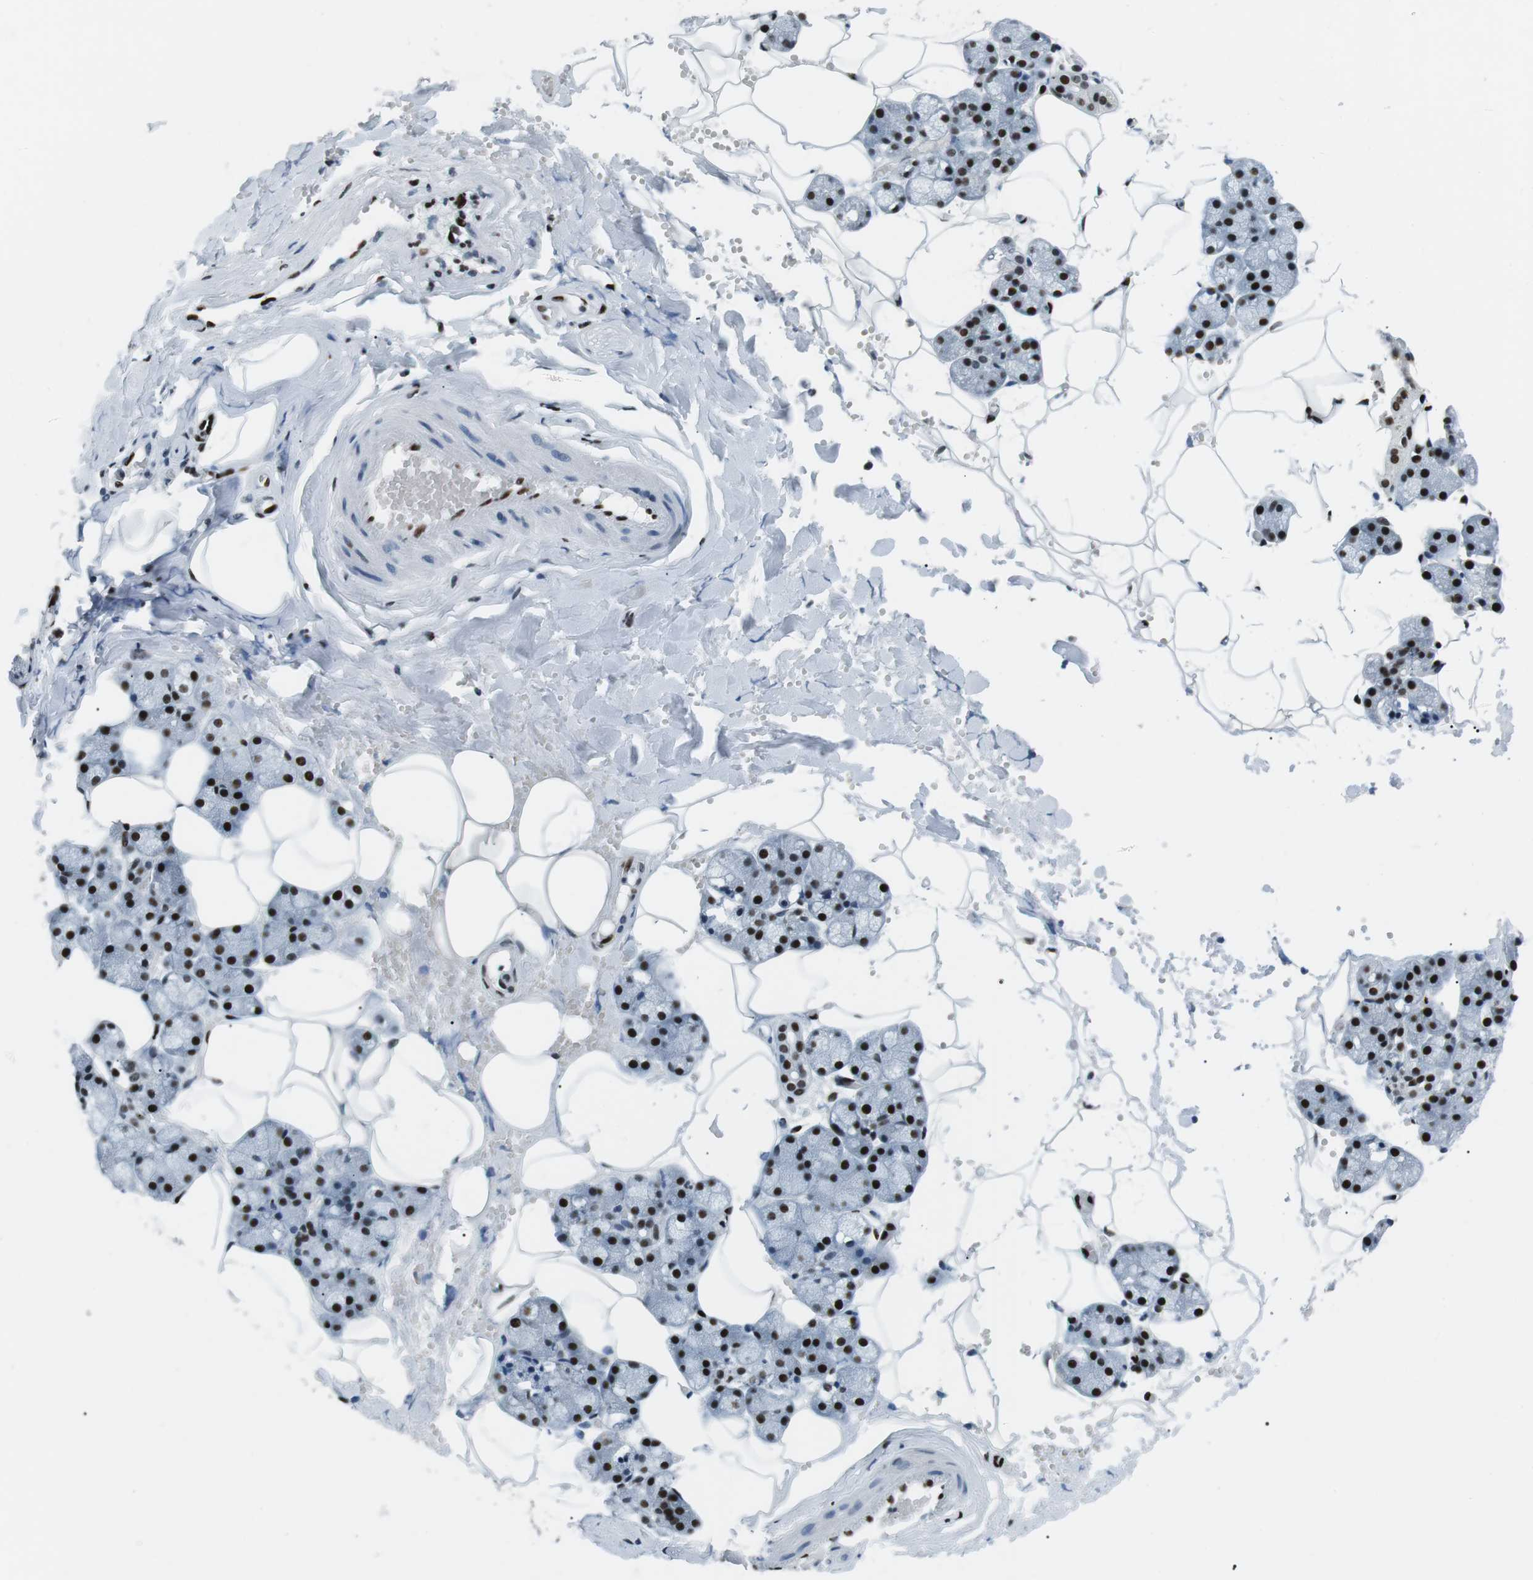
{"staining": {"intensity": "strong", "quantity": ">75%", "location": "nuclear"}, "tissue": "salivary gland", "cell_type": "Glandular cells", "image_type": "normal", "snomed": [{"axis": "morphology", "description": "Normal tissue, NOS"}, {"axis": "topography", "description": "Salivary gland"}], "caption": "Immunohistochemical staining of benign human salivary gland shows >75% levels of strong nuclear protein expression in about >75% of glandular cells. The protein of interest is shown in brown color, while the nuclei are stained blue.", "gene": "PML", "patient": {"sex": "male", "age": 62}}